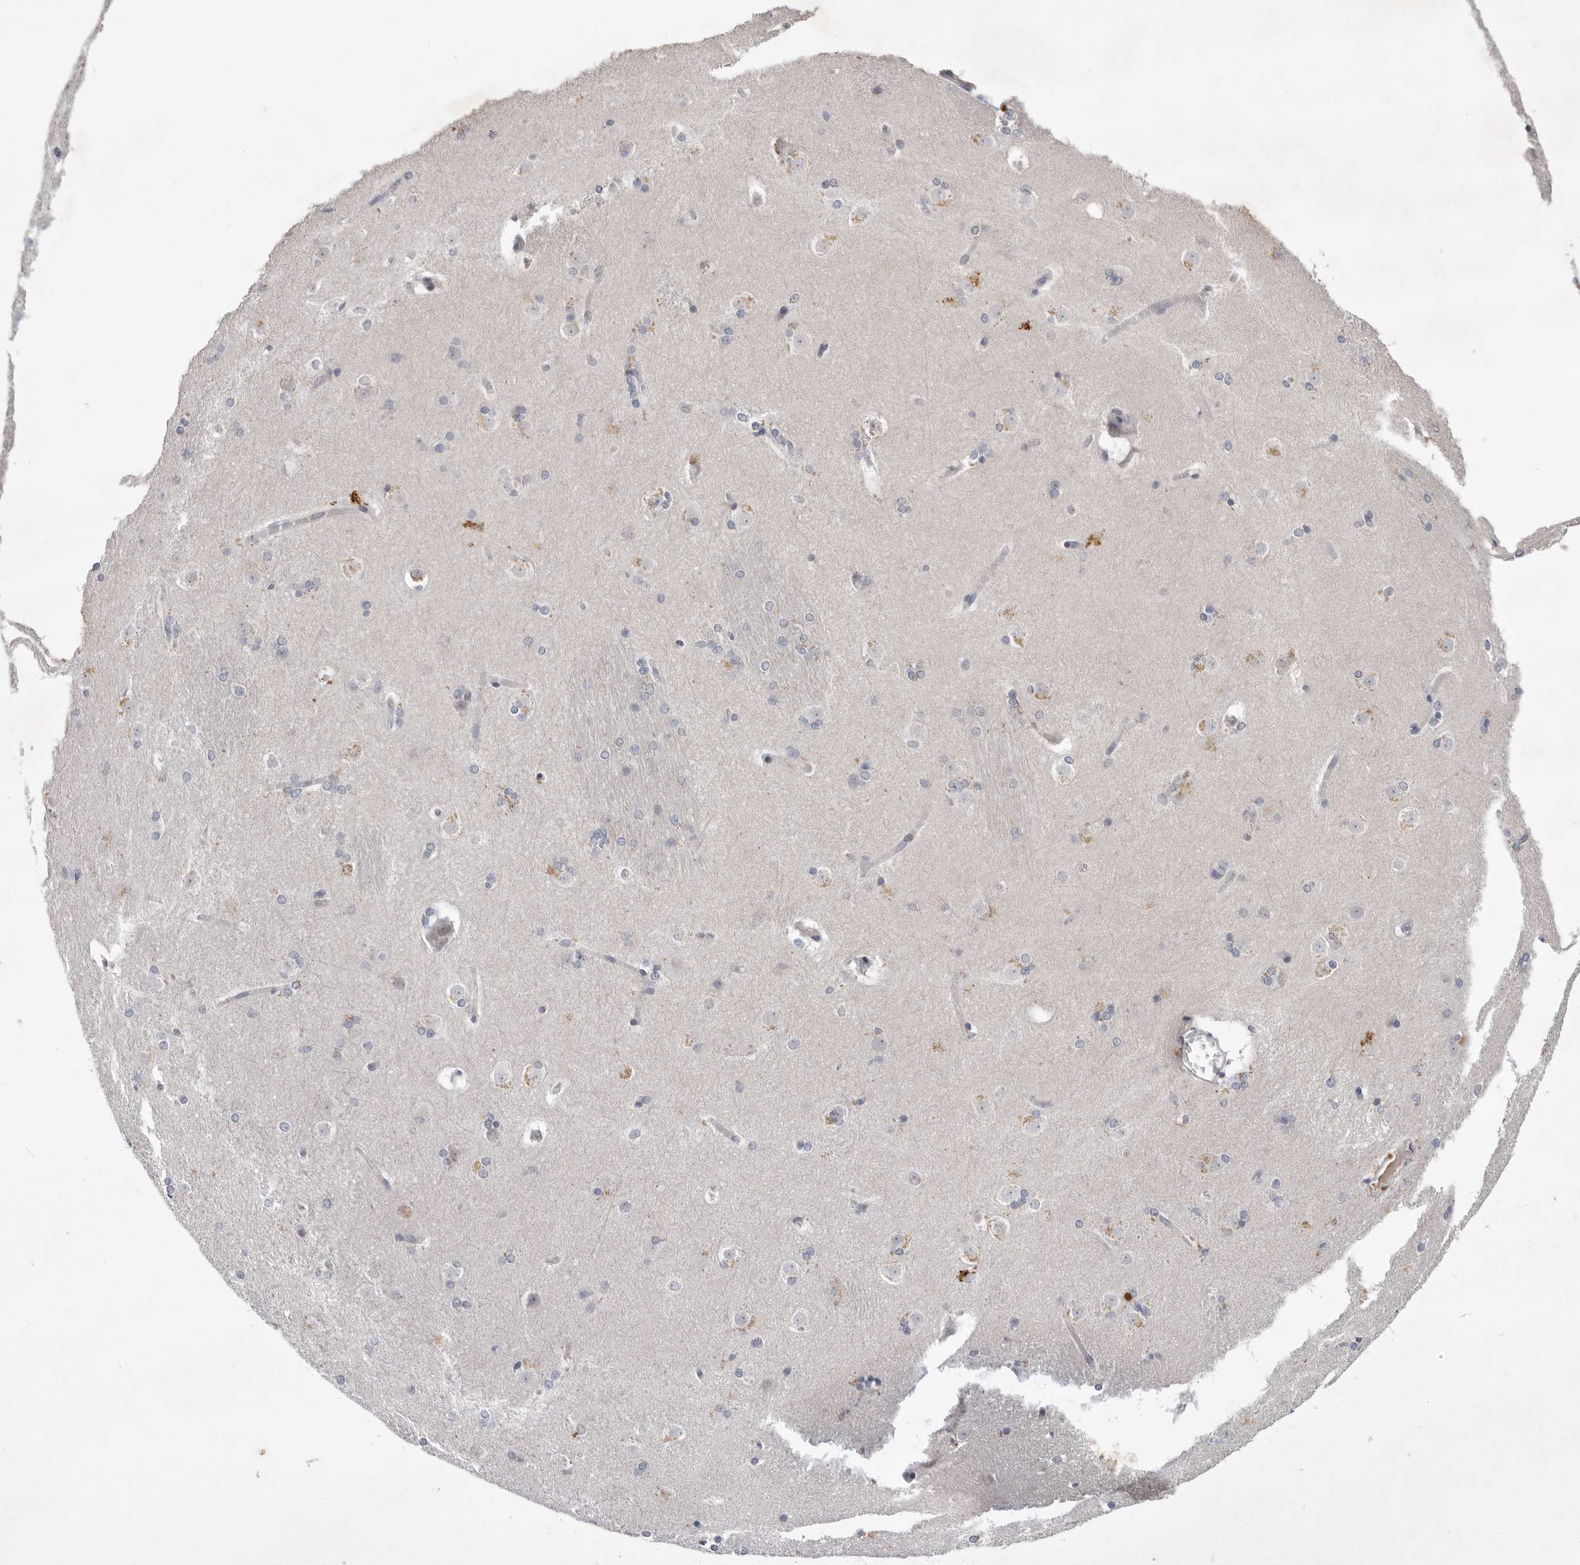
{"staining": {"intensity": "moderate", "quantity": "<25%", "location": "cytoplasmic/membranous"}, "tissue": "caudate", "cell_type": "Glial cells", "image_type": "normal", "snomed": [{"axis": "morphology", "description": "Normal tissue, NOS"}, {"axis": "topography", "description": "Lateral ventricle wall"}], "caption": "Brown immunohistochemical staining in benign human caudate demonstrates moderate cytoplasmic/membranous expression in about <25% of glial cells.", "gene": "ITGAD", "patient": {"sex": "female", "age": 19}}